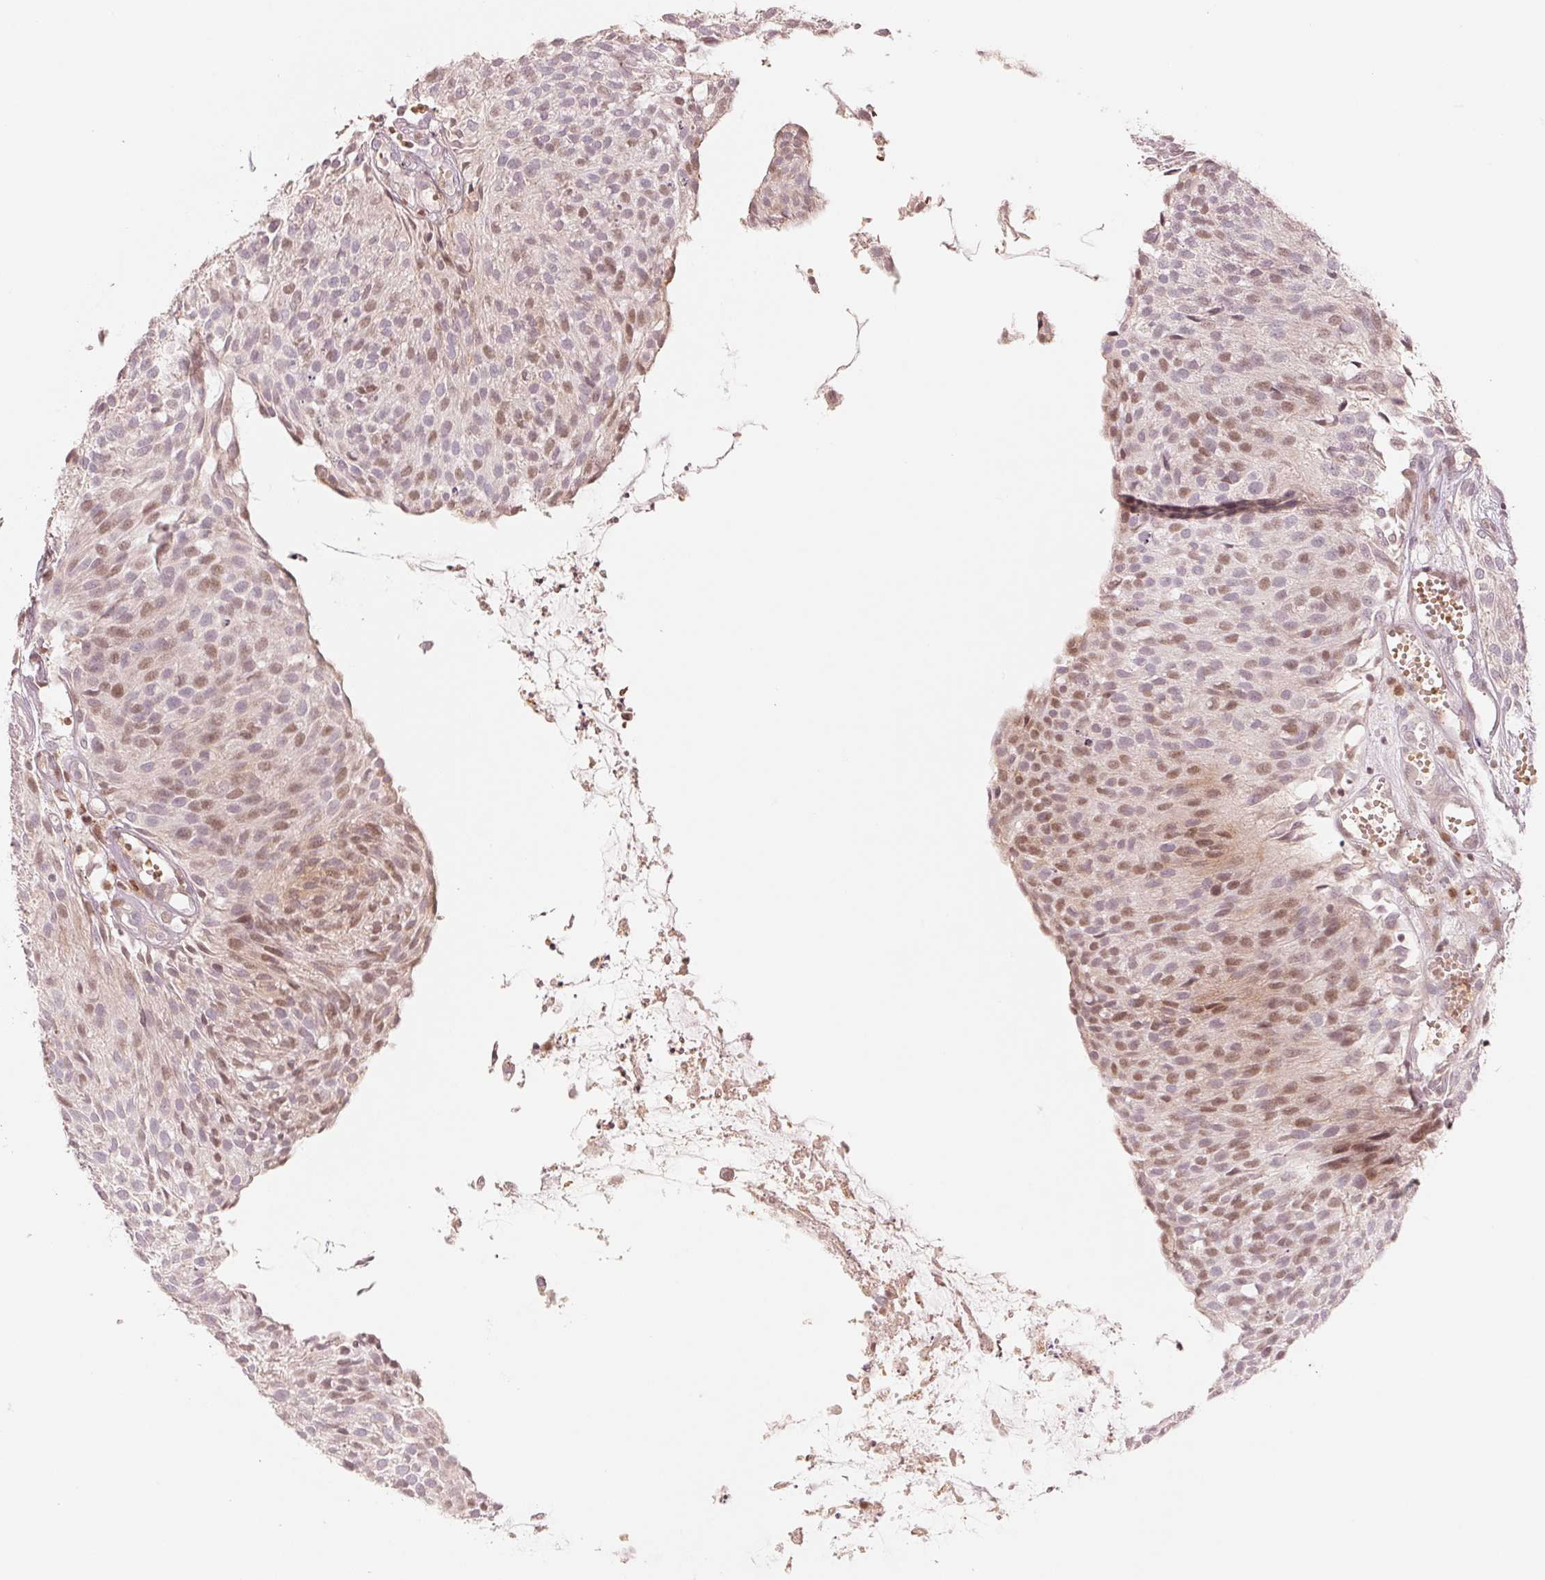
{"staining": {"intensity": "moderate", "quantity": "25%-75%", "location": "nuclear"}, "tissue": "urothelial cancer", "cell_type": "Tumor cells", "image_type": "cancer", "snomed": [{"axis": "morphology", "description": "Urothelial carcinoma, NOS"}, {"axis": "topography", "description": "Urinary bladder"}], "caption": "IHC staining of transitional cell carcinoma, which displays medium levels of moderate nuclear staining in about 25%-75% of tumor cells indicating moderate nuclear protein positivity. The staining was performed using DAB (3,3'-diaminobenzidine) (brown) for protein detection and nuclei were counterstained in hematoxylin (blue).", "gene": "SLC17A4", "patient": {"sex": "male", "age": 84}}